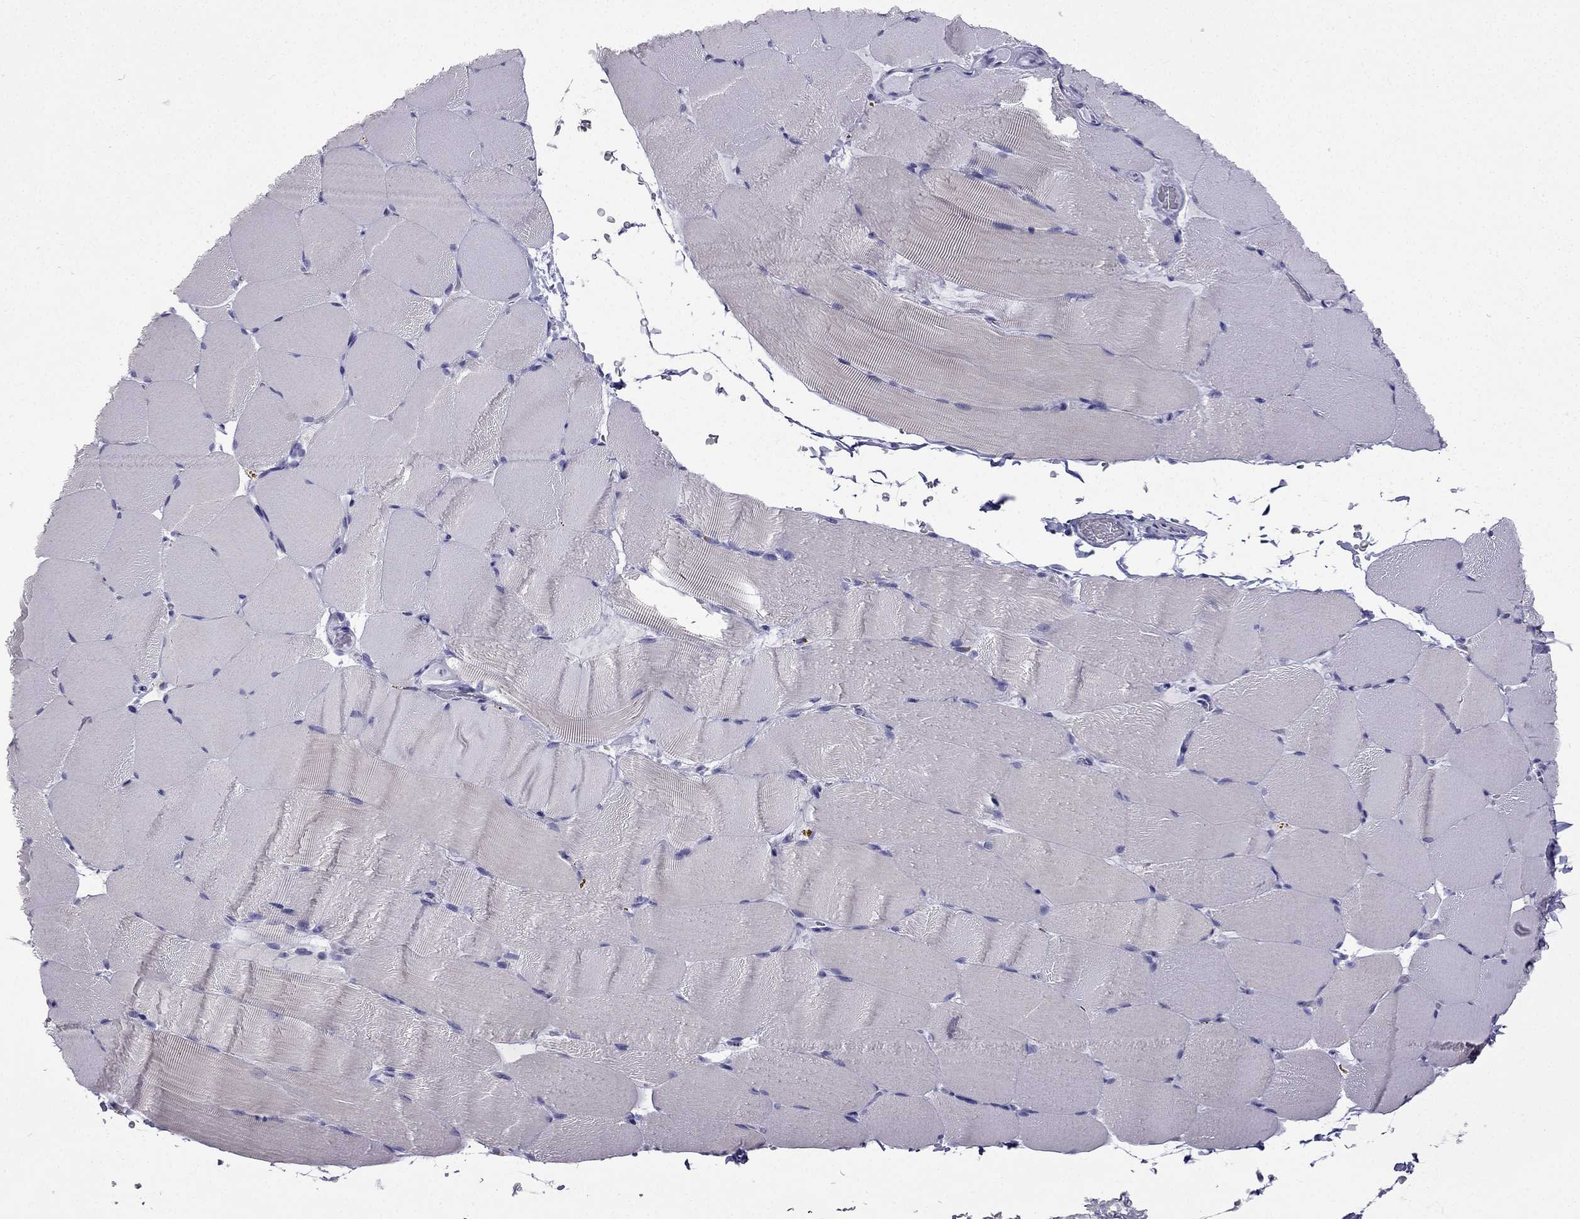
{"staining": {"intensity": "negative", "quantity": "none", "location": "none"}, "tissue": "skeletal muscle", "cell_type": "Myocytes", "image_type": "normal", "snomed": [{"axis": "morphology", "description": "Normal tissue, NOS"}, {"axis": "topography", "description": "Skeletal muscle"}], "caption": "An immunohistochemistry image of benign skeletal muscle is shown. There is no staining in myocytes of skeletal muscle. The staining is performed using DAB brown chromogen with nuclei counter-stained in using hematoxylin.", "gene": "GJA8", "patient": {"sex": "female", "age": 37}}